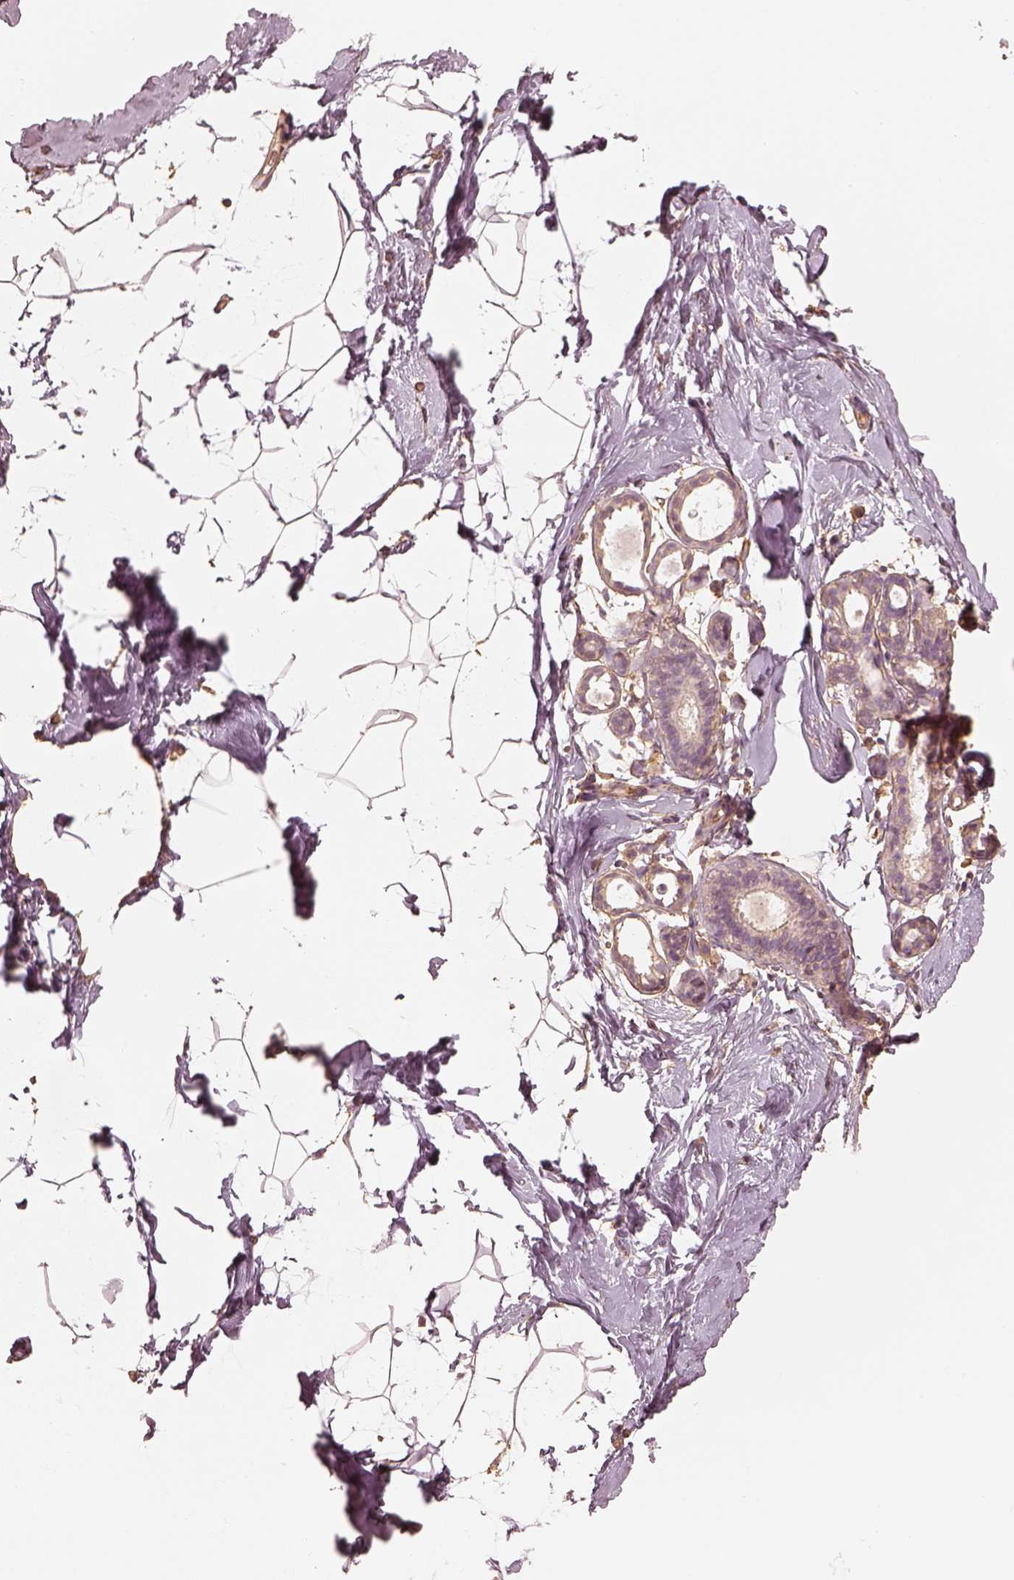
{"staining": {"intensity": "weak", "quantity": "25%-75%", "location": "cytoplasmic/membranous"}, "tissue": "breast", "cell_type": "Adipocytes", "image_type": "normal", "snomed": [{"axis": "morphology", "description": "Normal tissue, NOS"}, {"axis": "topography", "description": "Breast"}], "caption": "Immunohistochemistry image of unremarkable breast stained for a protein (brown), which demonstrates low levels of weak cytoplasmic/membranous staining in approximately 25%-75% of adipocytes.", "gene": "WDR7", "patient": {"sex": "female", "age": 32}}